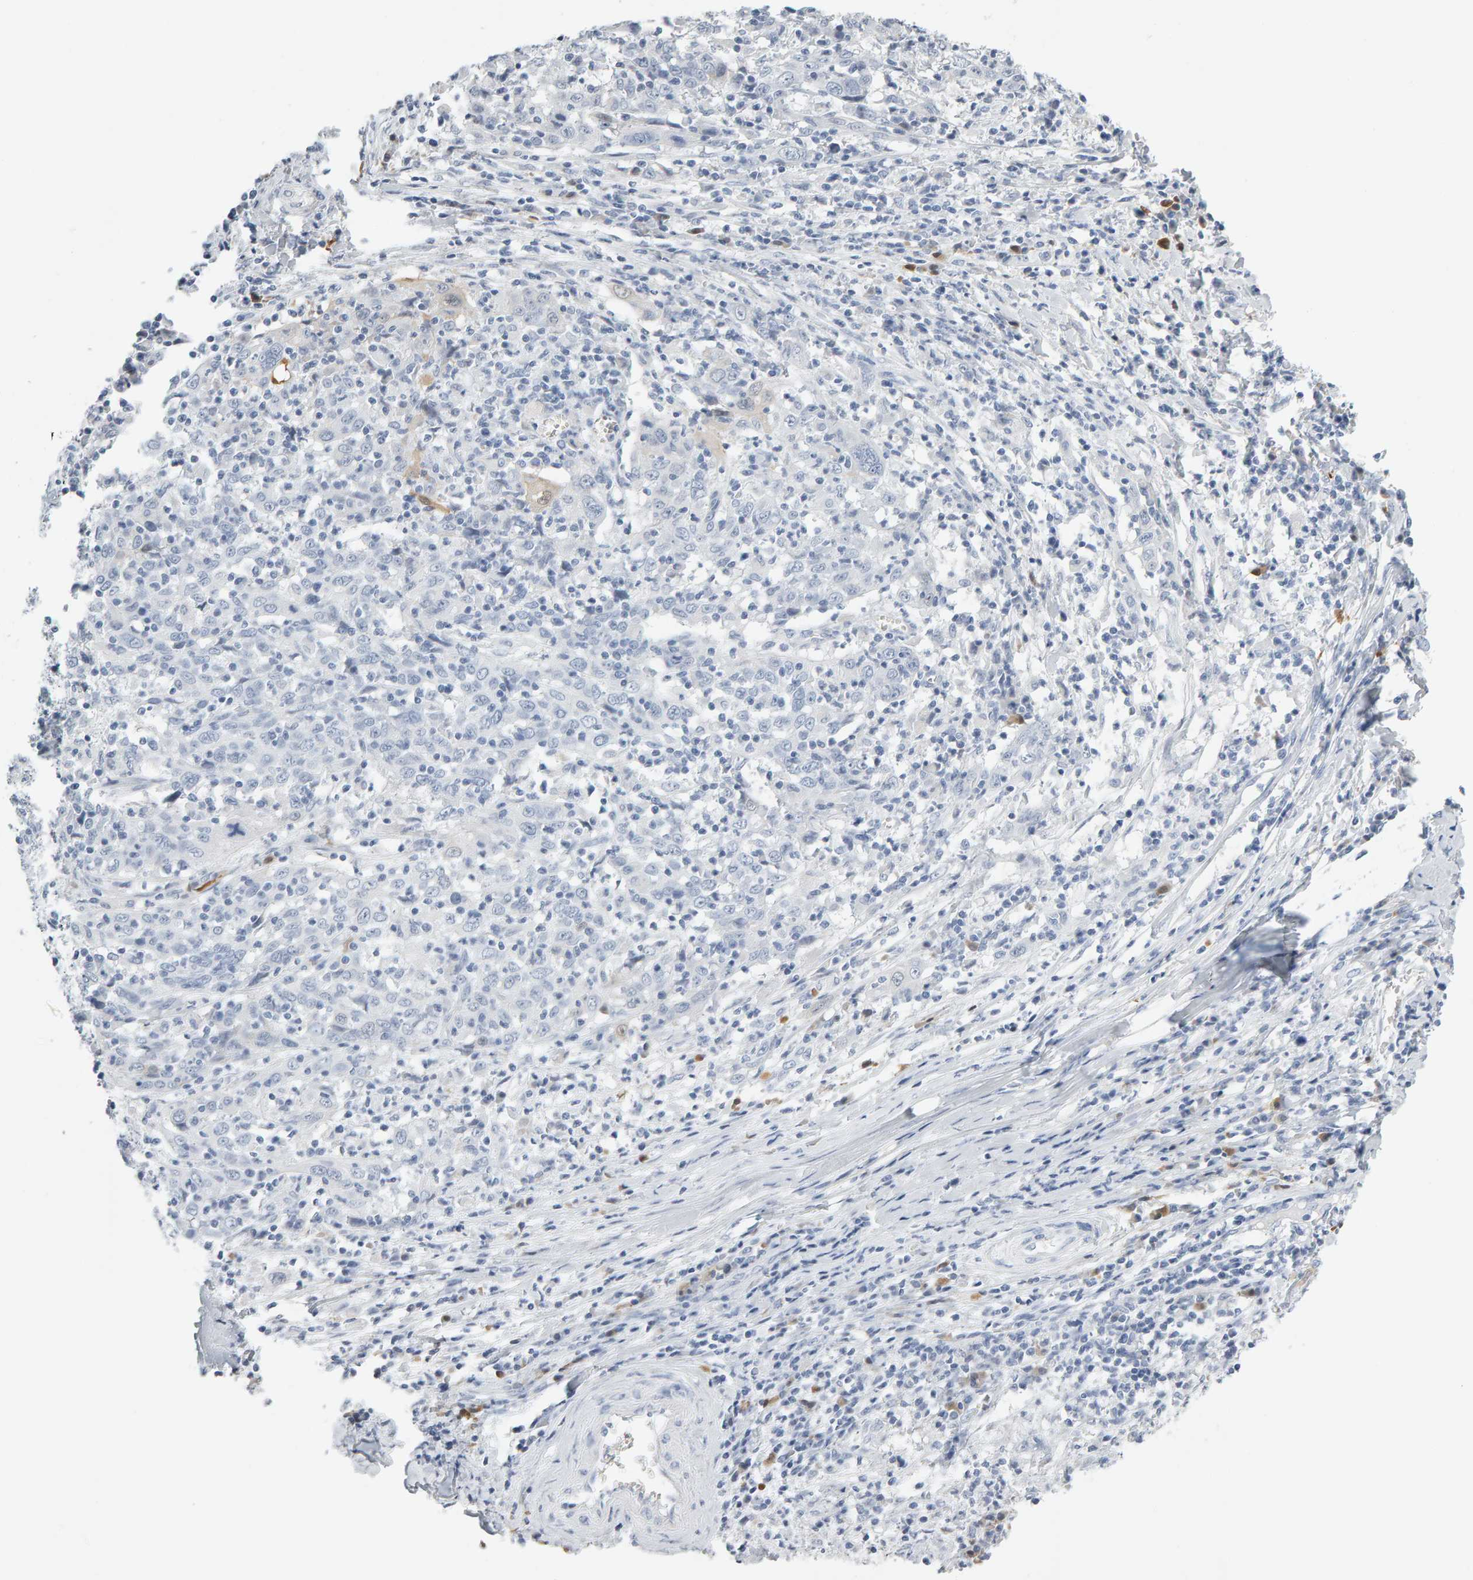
{"staining": {"intensity": "negative", "quantity": "none", "location": "none"}, "tissue": "cervical cancer", "cell_type": "Tumor cells", "image_type": "cancer", "snomed": [{"axis": "morphology", "description": "Squamous cell carcinoma, NOS"}, {"axis": "topography", "description": "Cervix"}], "caption": "Cervical cancer (squamous cell carcinoma) was stained to show a protein in brown. There is no significant positivity in tumor cells.", "gene": "CTH", "patient": {"sex": "female", "age": 46}}